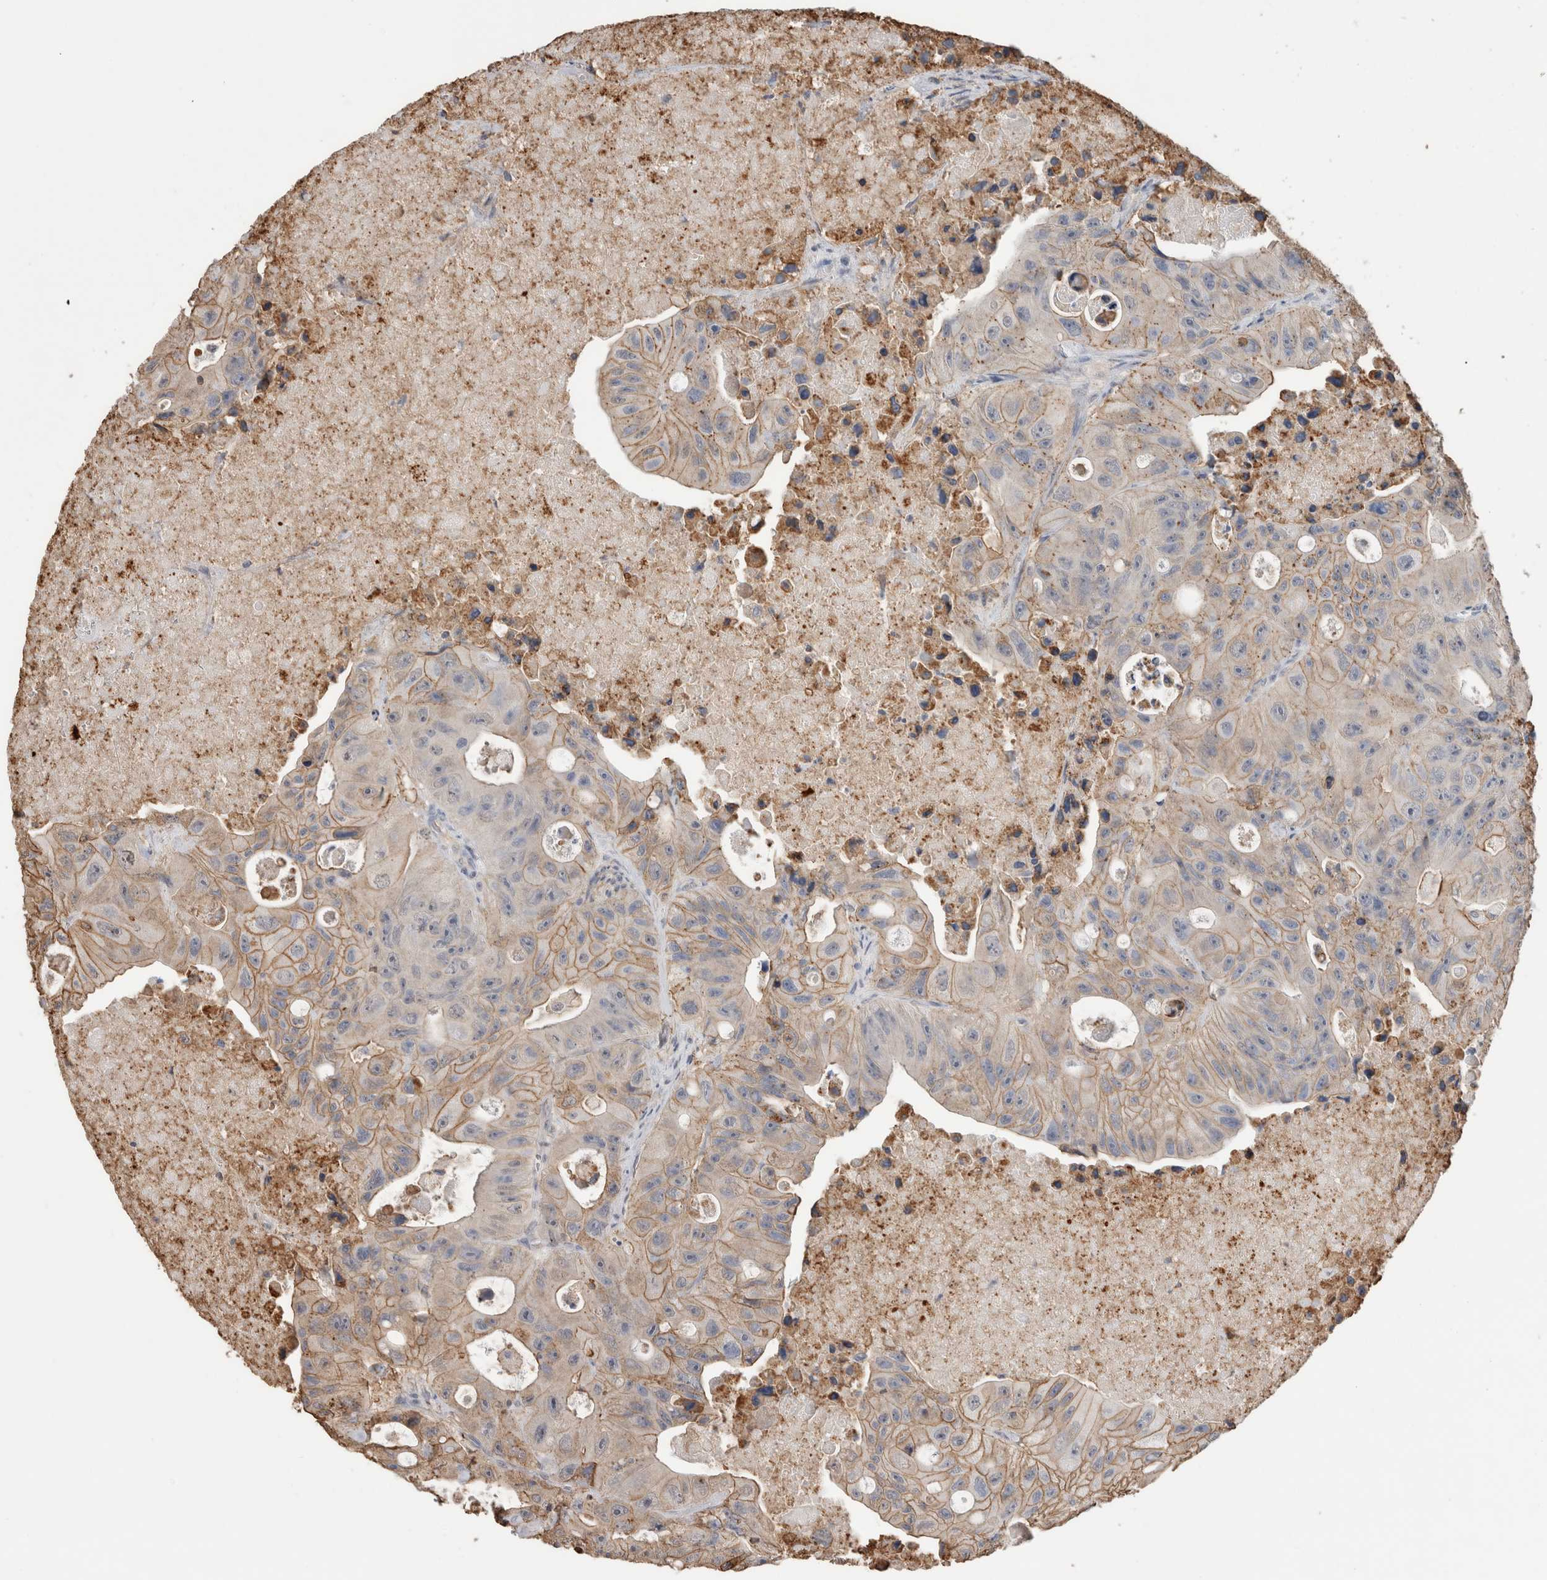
{"staining": {"intensity": "moderate", "quantity": ">75%", "location": "cytoplasmic/membranous"}, "tissue": "colorectal cancer", "cell_type": "Tumor cells", "image_type": "cancer", "snomed": [{"axis": "morphology", "description": "Adenocarcinoma, NOS"}, {"axis": "topography", "description": "Colon"}], "caption": "Immunohistochemical staining of colorectal cancer (adenocarcinoma) reveals moderate cytoplasmic/membranous protein staining in about >75% of tumor cells.", "gene": "S100A10", "patient": {"sex": "female", "age": 46}}